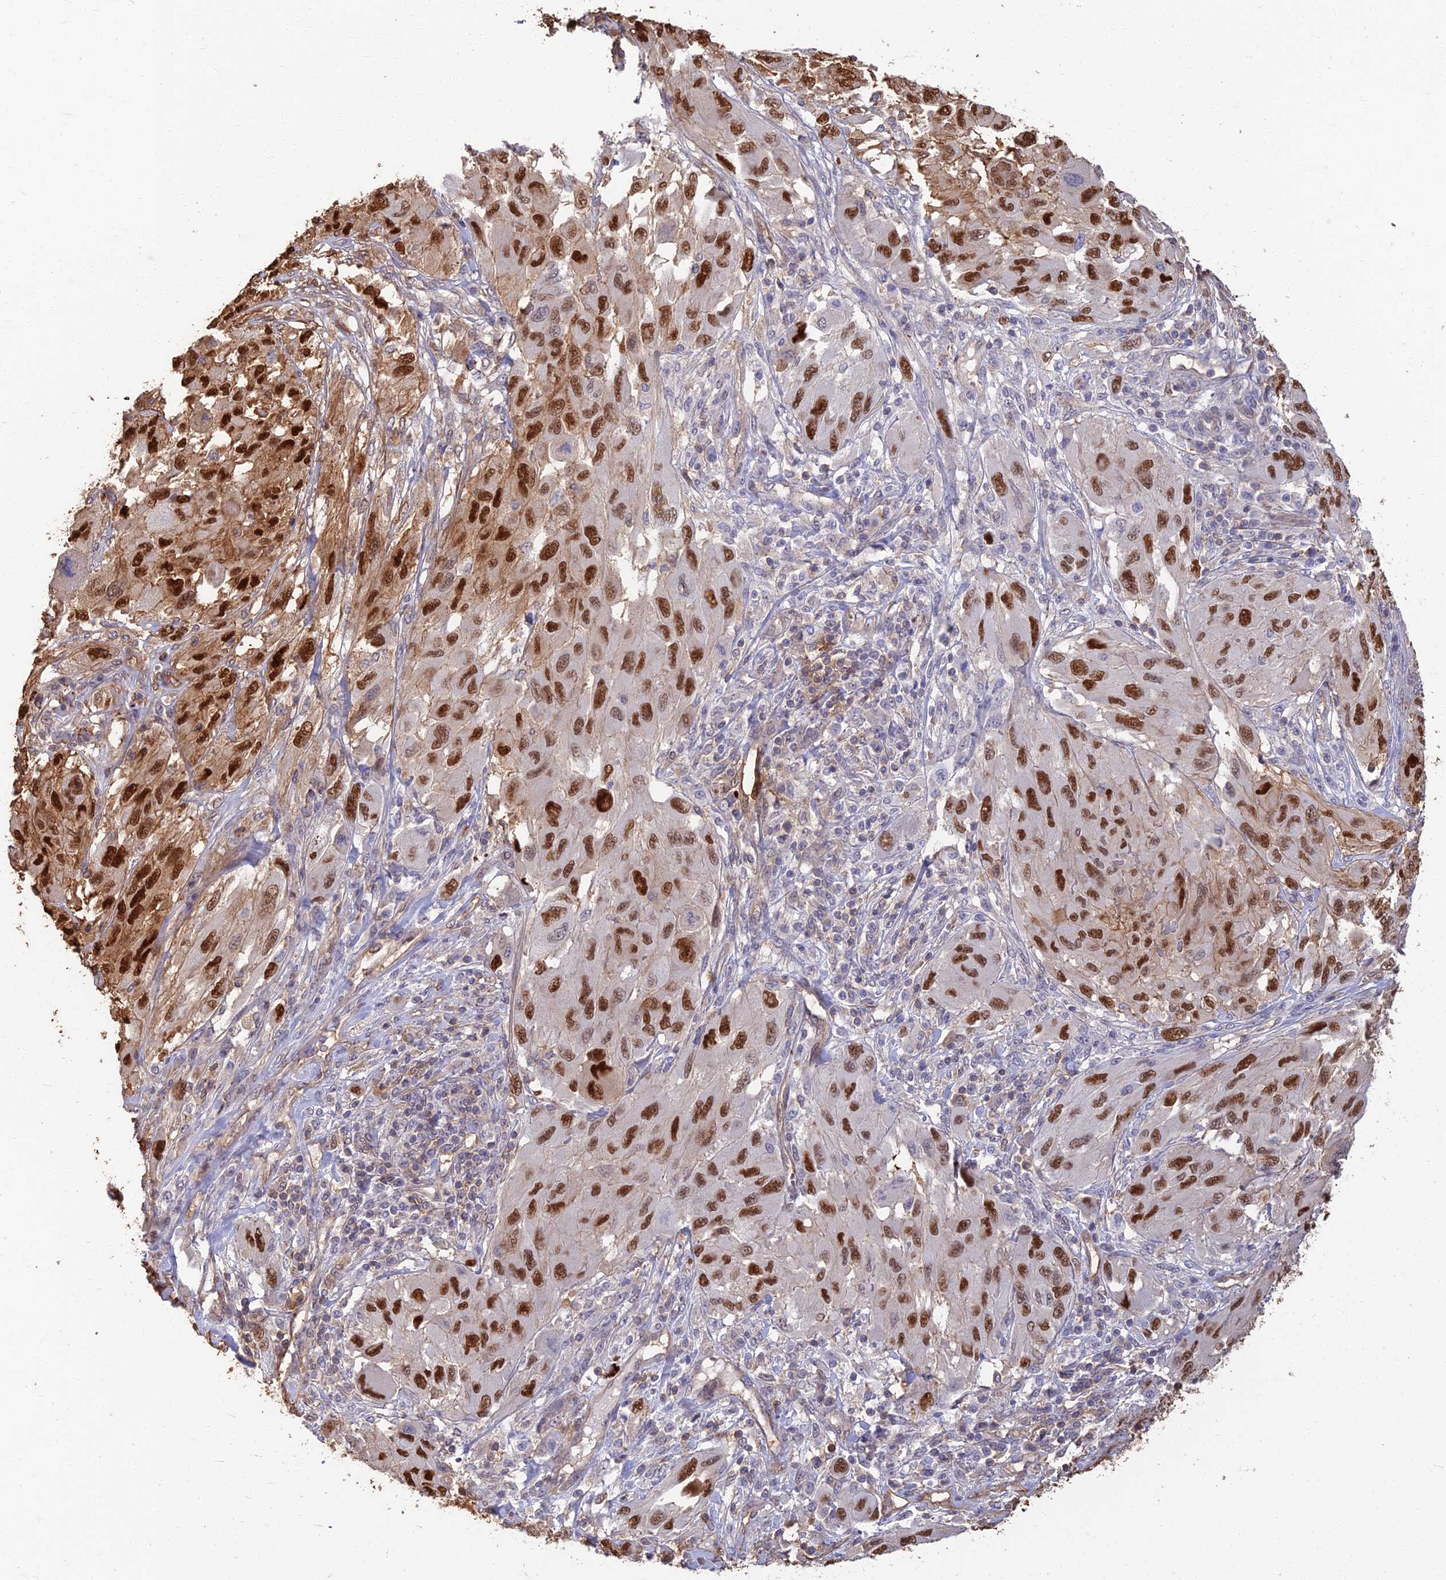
{"staining": {"intensity": "strong", "quantity": ">75%", "location": "nuclear"}, "tissue": "melanoma", "cell_type": "Tumor cells", "image_type": "cancer", "snomed": [{"axis": "morphology", "description": "Malignant melanoma, NOS"}, {"axis": "topography", "description": "Skin"}], "caption": "The immunohistochemical stain highlights strong nuclear positivity in tumor cells of malignant melanoma tissue. (IHC, brightfield microscopy, high magnification).", "gene": "LRRN3", "patient": {"sex": "female", "age": 91}}